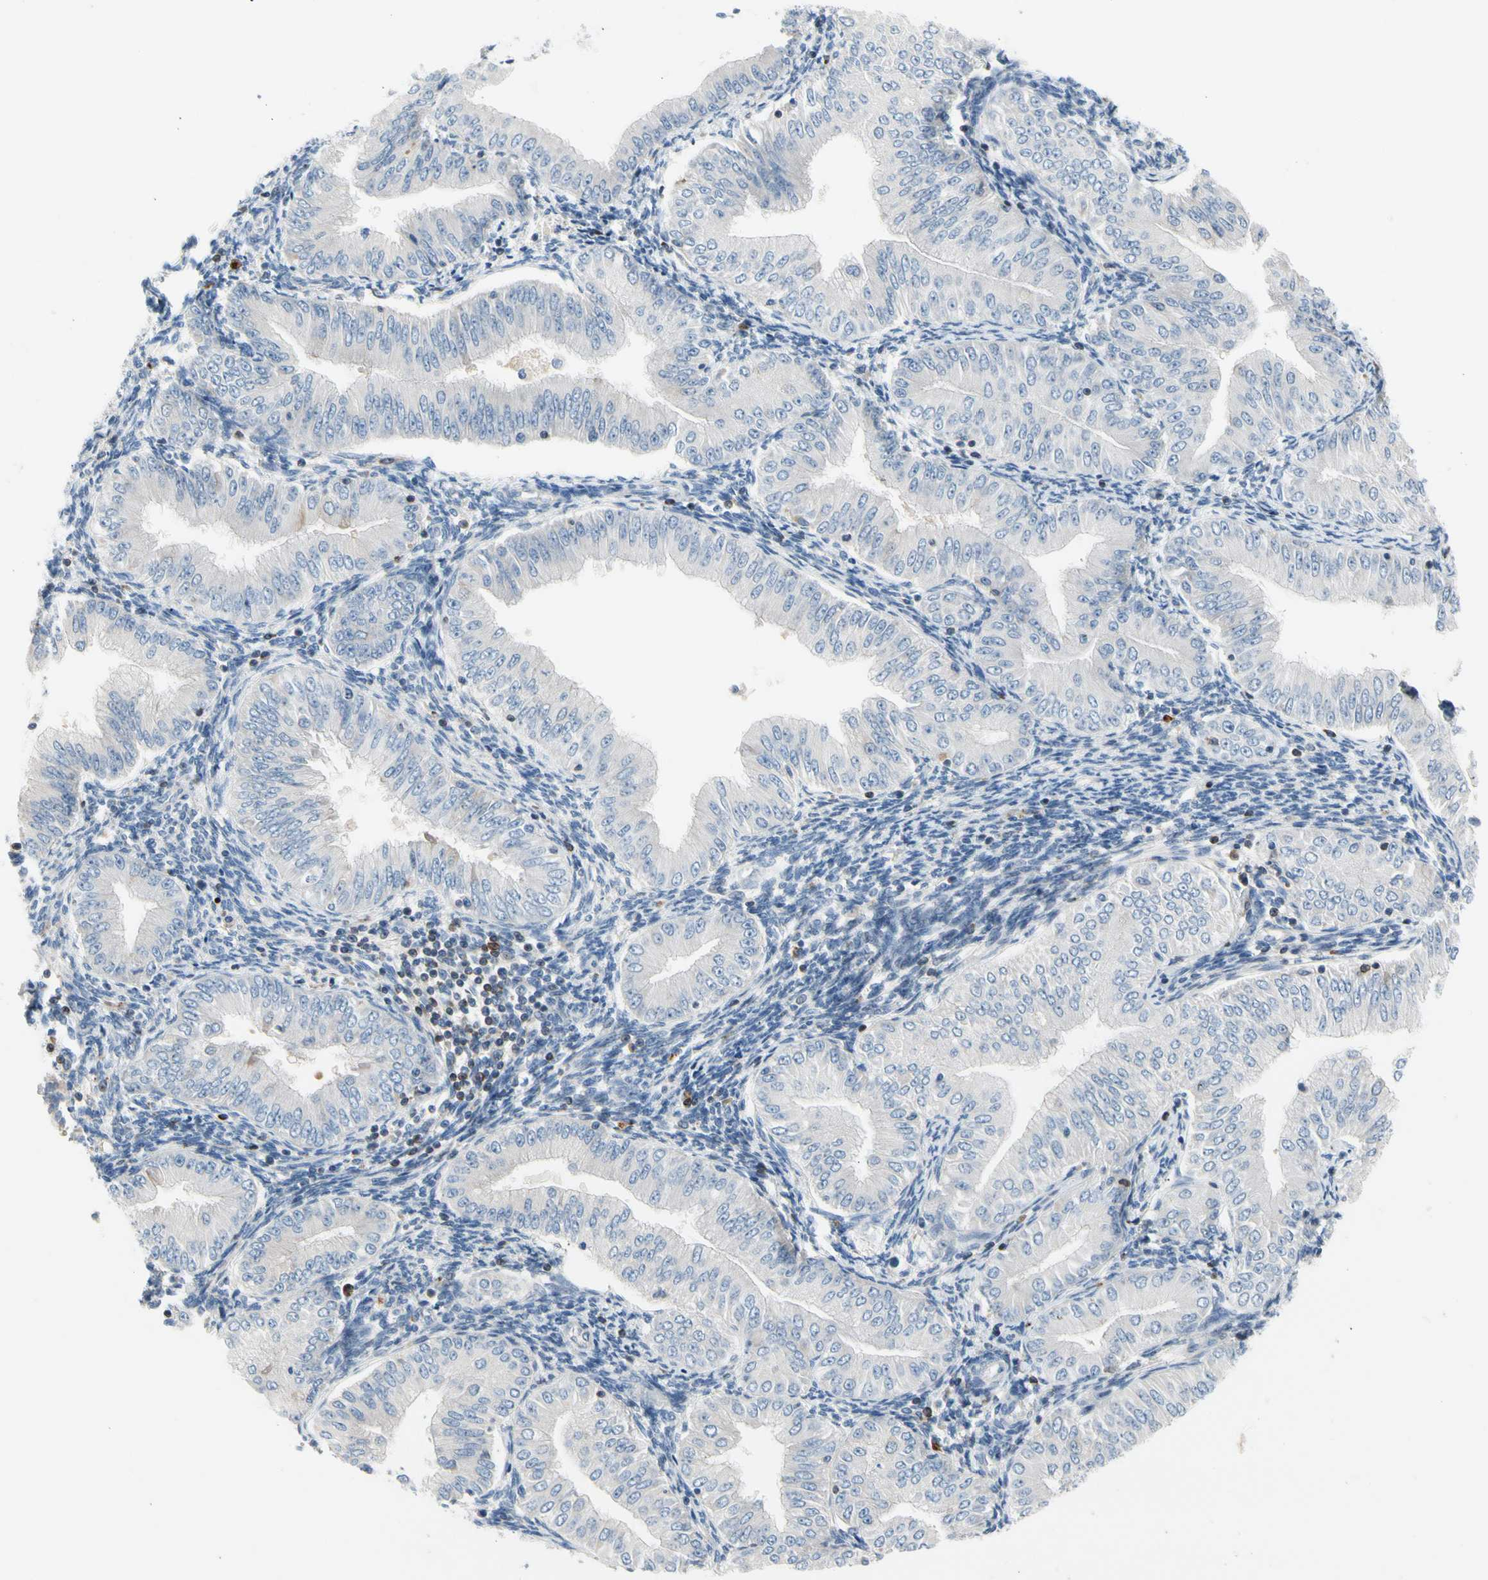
{"staining": {"intensity": "negative", "quantity": "none", "location": "none"}, "tissue": "endometrial cancer", "cell_type": "Tumor cells", "image_type": "cancer", "snomed": [{"axis": "morphology", "description": "Normal tissue, NOS"}, {"axis": "morphology", "description": "Adenocarcinoma, NOS"}, {"axis": "topography", "description": "Endometrium"}], "caption": "This is an immunohistochemistry (IHC) photomicrograph of human endometrial cancer. There is no expression in tumor cells.", "gene": "MAP3K3", "patient": {"sex": "female", "age": 53}}